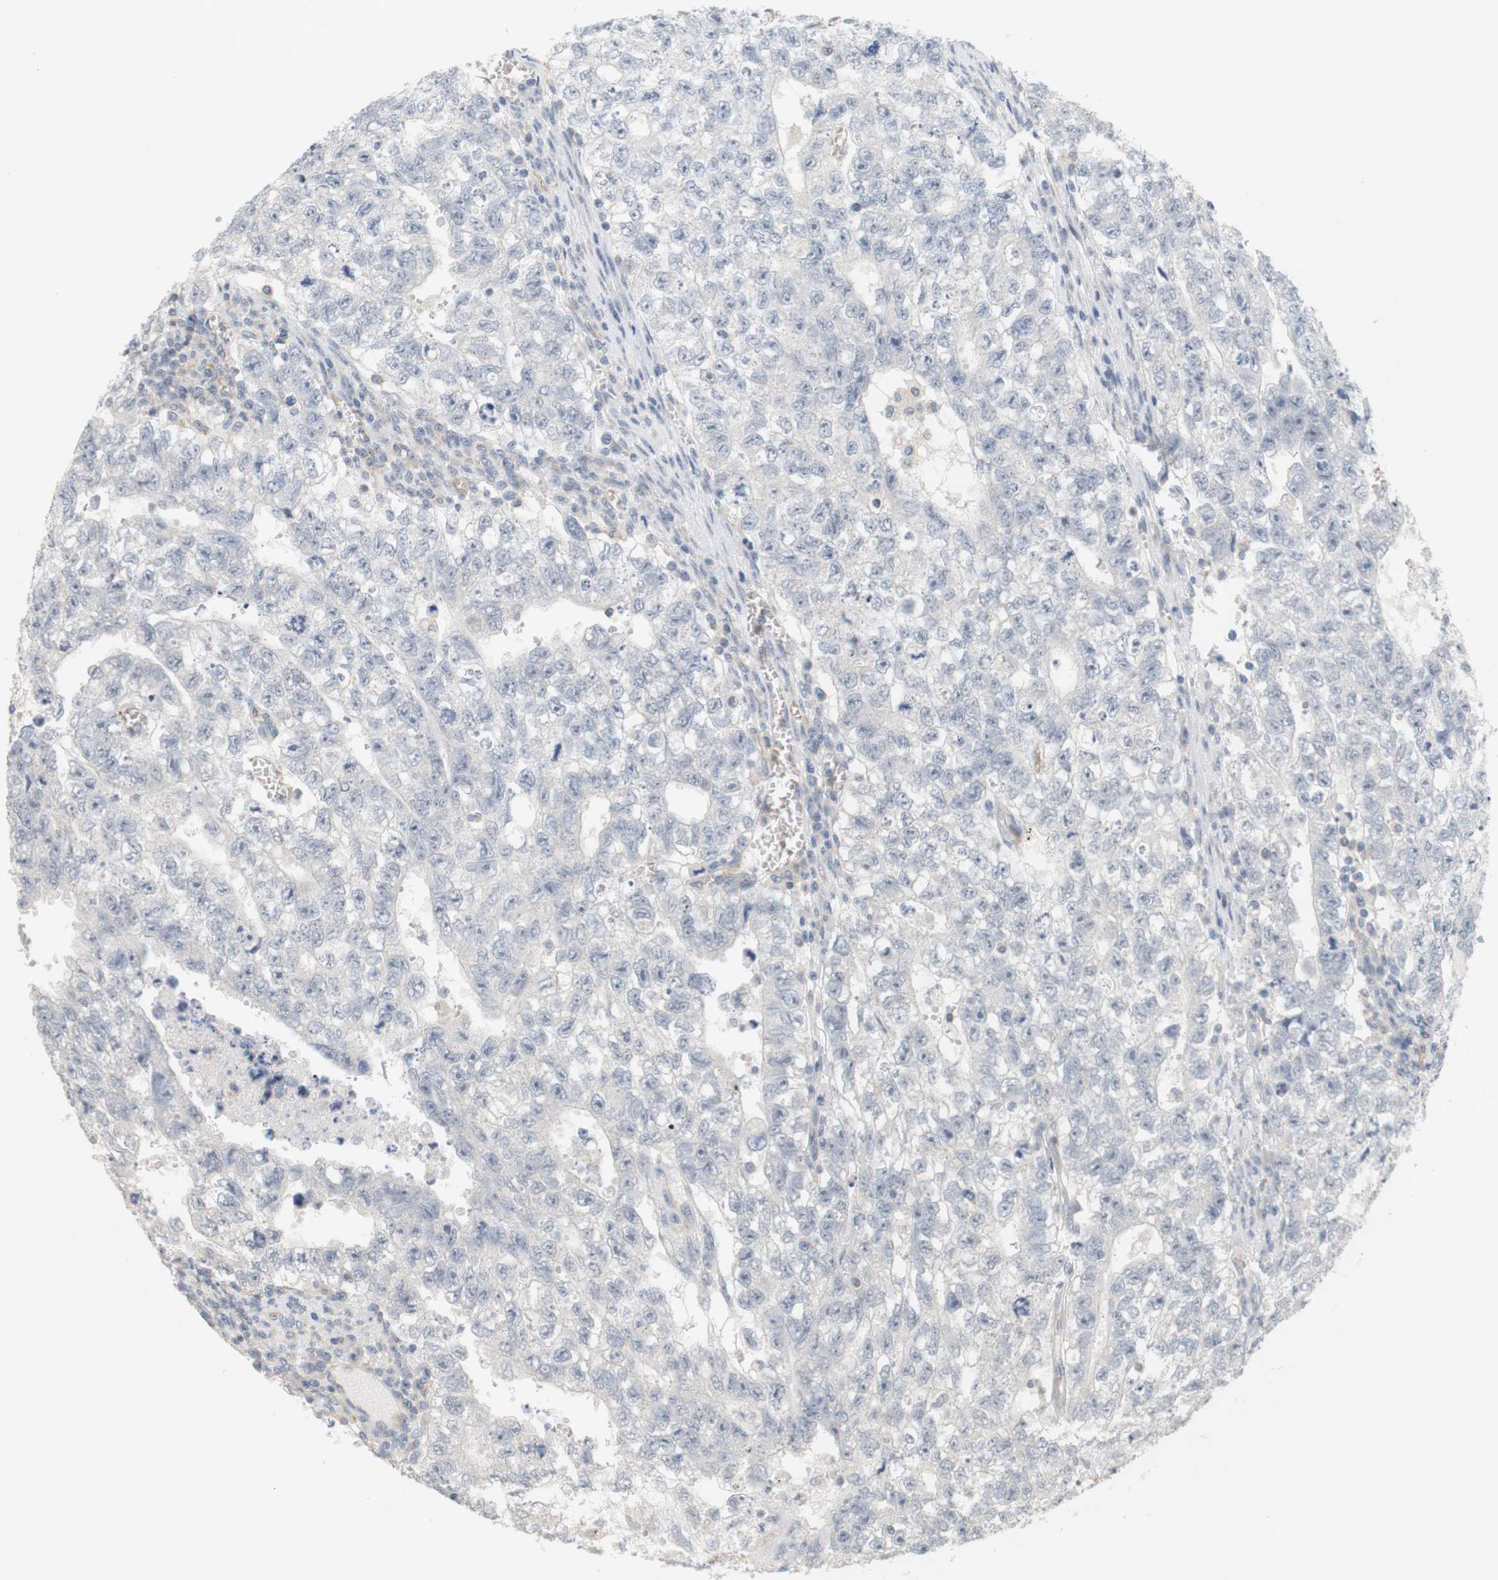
{"staining": {"intensity": "negative", "quantity": "none", "location": "none"}, "tissue": "testis cancer", "cell_type": "Tumor cells", "image_type": "cancer", "snomed": [{"axis": "morphology", "description": "Seminoma, NOS"}, {"axis": "morphology", "description": "Carcinoma, Embryonal, NOS"}, {"axis": "topography", "description": "Testis"}], "caption": "This is an IHC histopathology image of seminoma (testis). There is no expression in tumor cells.", "gene": "OSR1", "patient": {"sex": "male", "age": 38}}